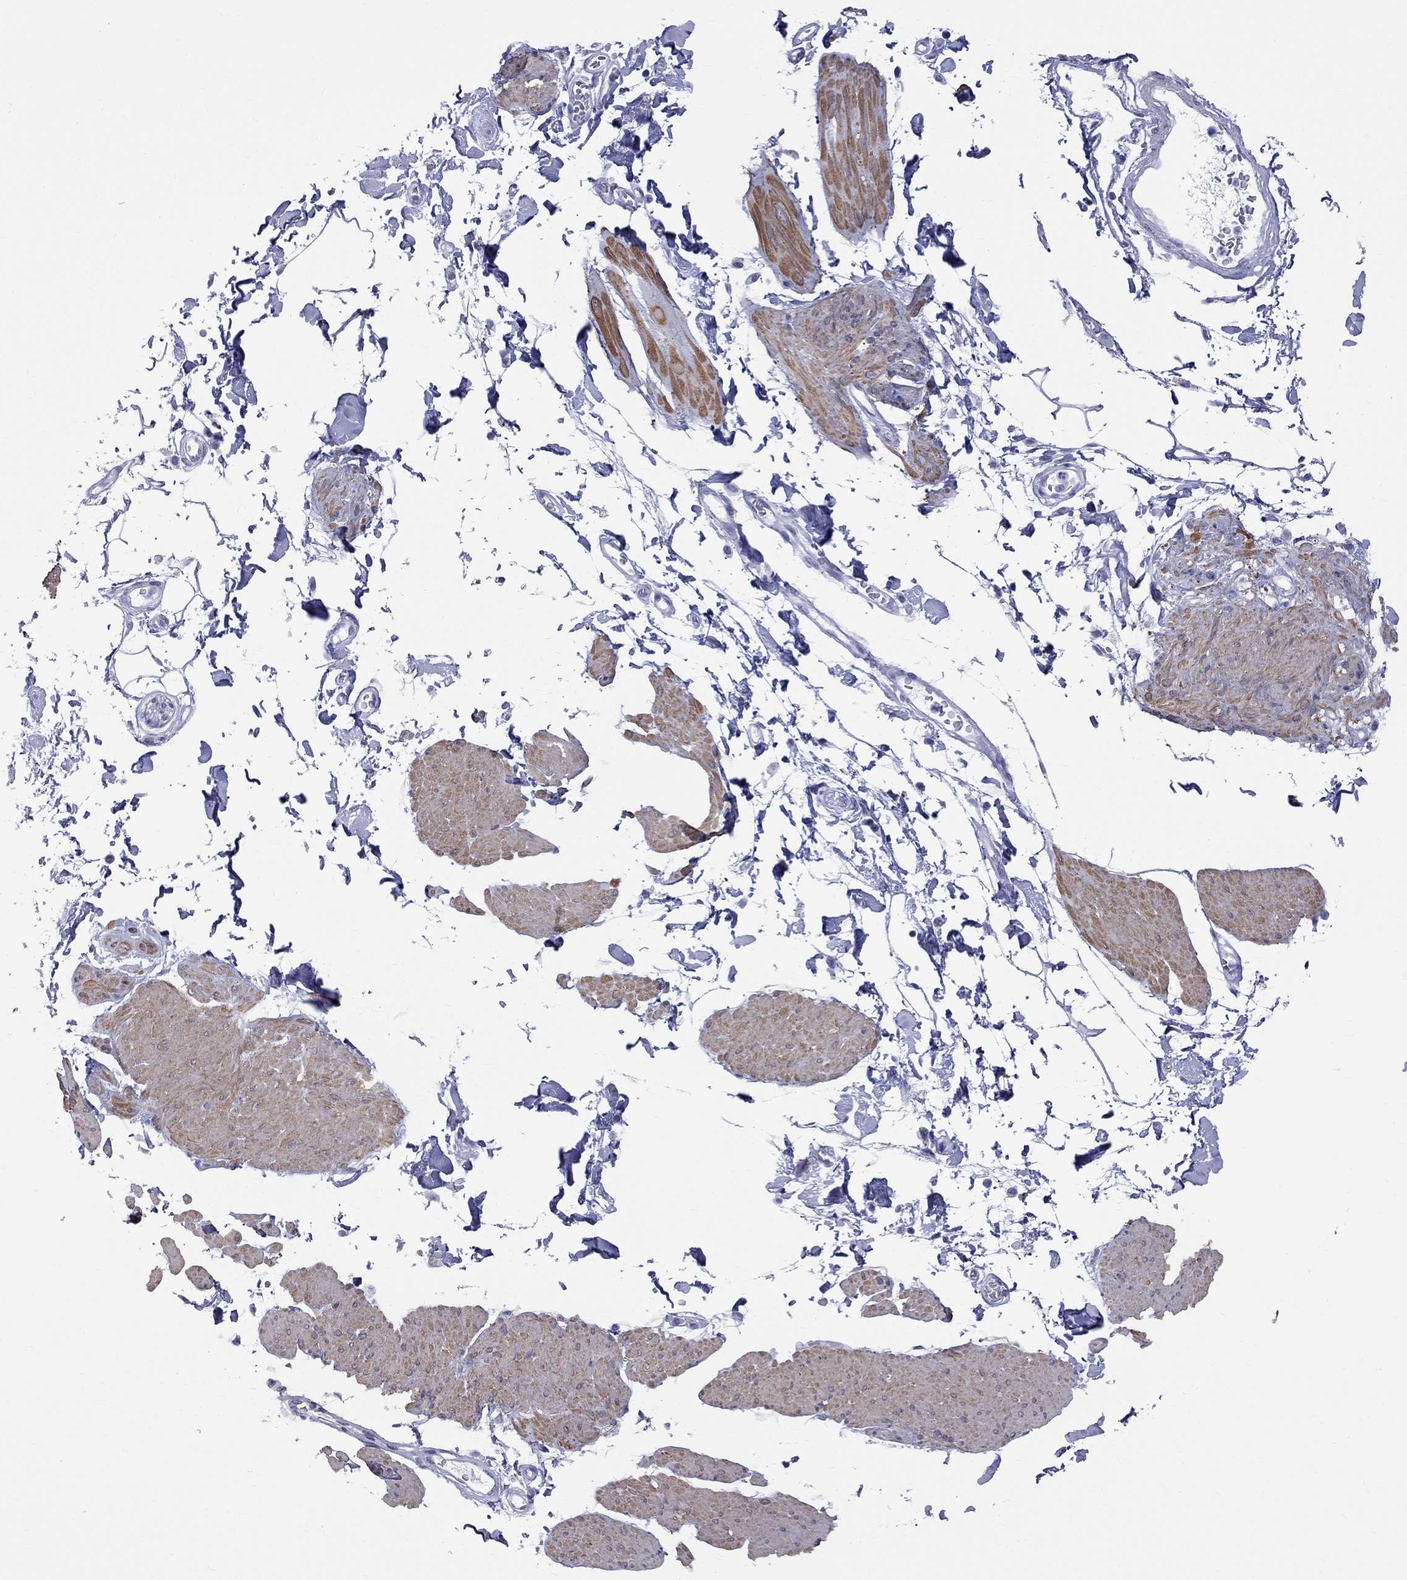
{"staining": {"intensity": "moderate", "quantity": "<25%", "location": "cytoplasmic/membranous"}, "tissue": "smooth muscle", "cell_type": "Smooth muscle cells", "image_type": "normal", "snomed": [{"axis": "morphology", "description": "Normal tissue, NOS"}, {"axis": "topography", "description": "Adipose tissue"}, {"axis": "topography", "description": "Smooth muscle"}, {"axis": "topography", "description": "Peripheral nerve tissue"}], "caption": "Smooth muscle was stained to show a protein in brown. There is low levels of moderate cytoplasmic/membranous positivity in approximately <25% of smooth muscle cells. The protein is stained brown, and the nuclei are stained in blue (DAB IHC with brightfield microscopy, high magnification).", "gene": "BPIFB1", "patient": {"sex": "male", "age": 83}}